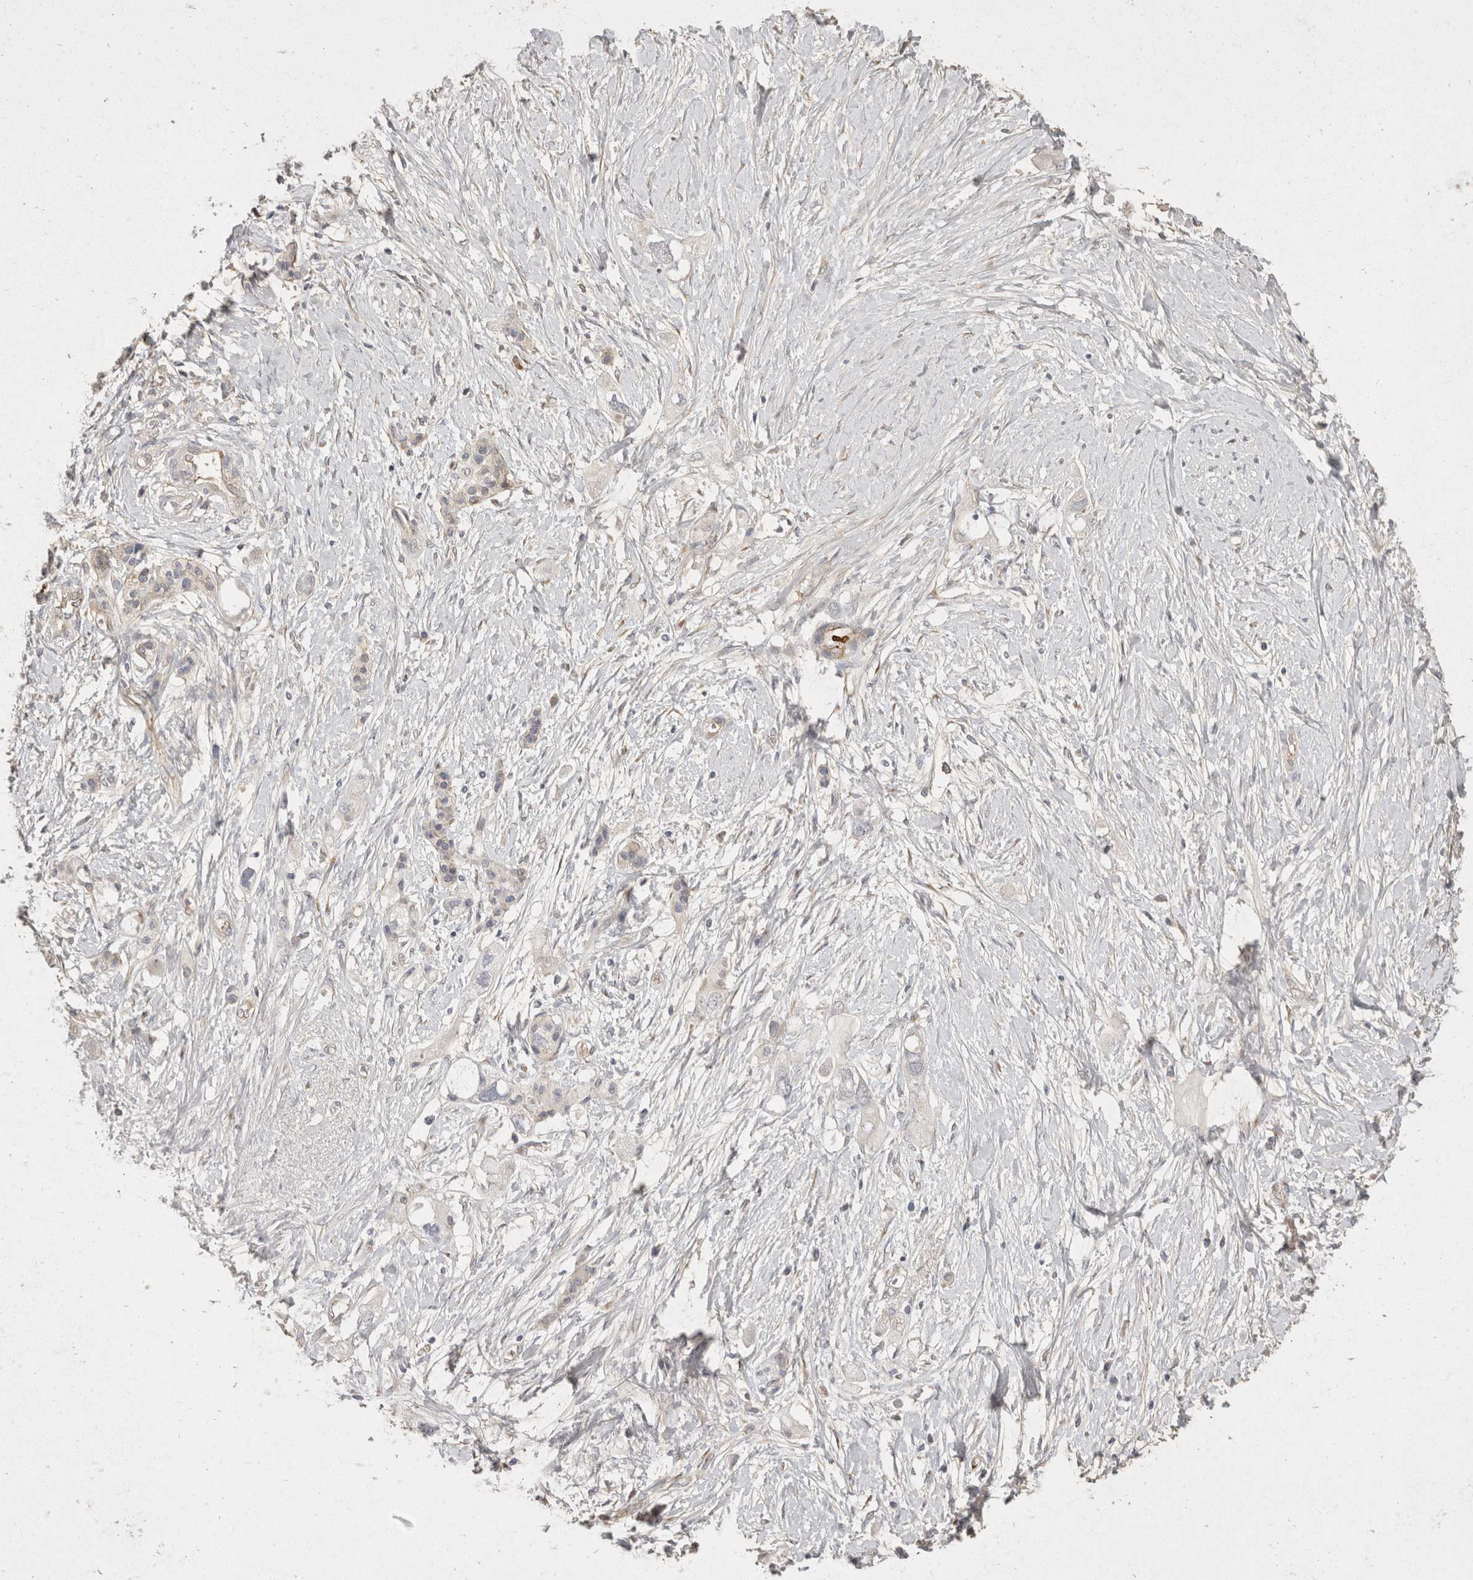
{"staining": {"intensity": "negative", "quantity": "none", "location": "none"}, "tissue": "pancreatic cancer", "cell_type": "Tumor cells", "image_type": "cancer", "snomed": [{"axis": "morphology", "description": "Adenocarcinoma, NOS"}, {"axis": "topography", "description": "Pancreas"}], "caption": "Histopathology image shows no significant protein expression in tumor cells of adenocarcinoma (pancreatic). (DAB immunohistochemistry (IHC), high magnification).", "gene": "EIF4G3", "patient": {"sex": "female", "age": 56}}